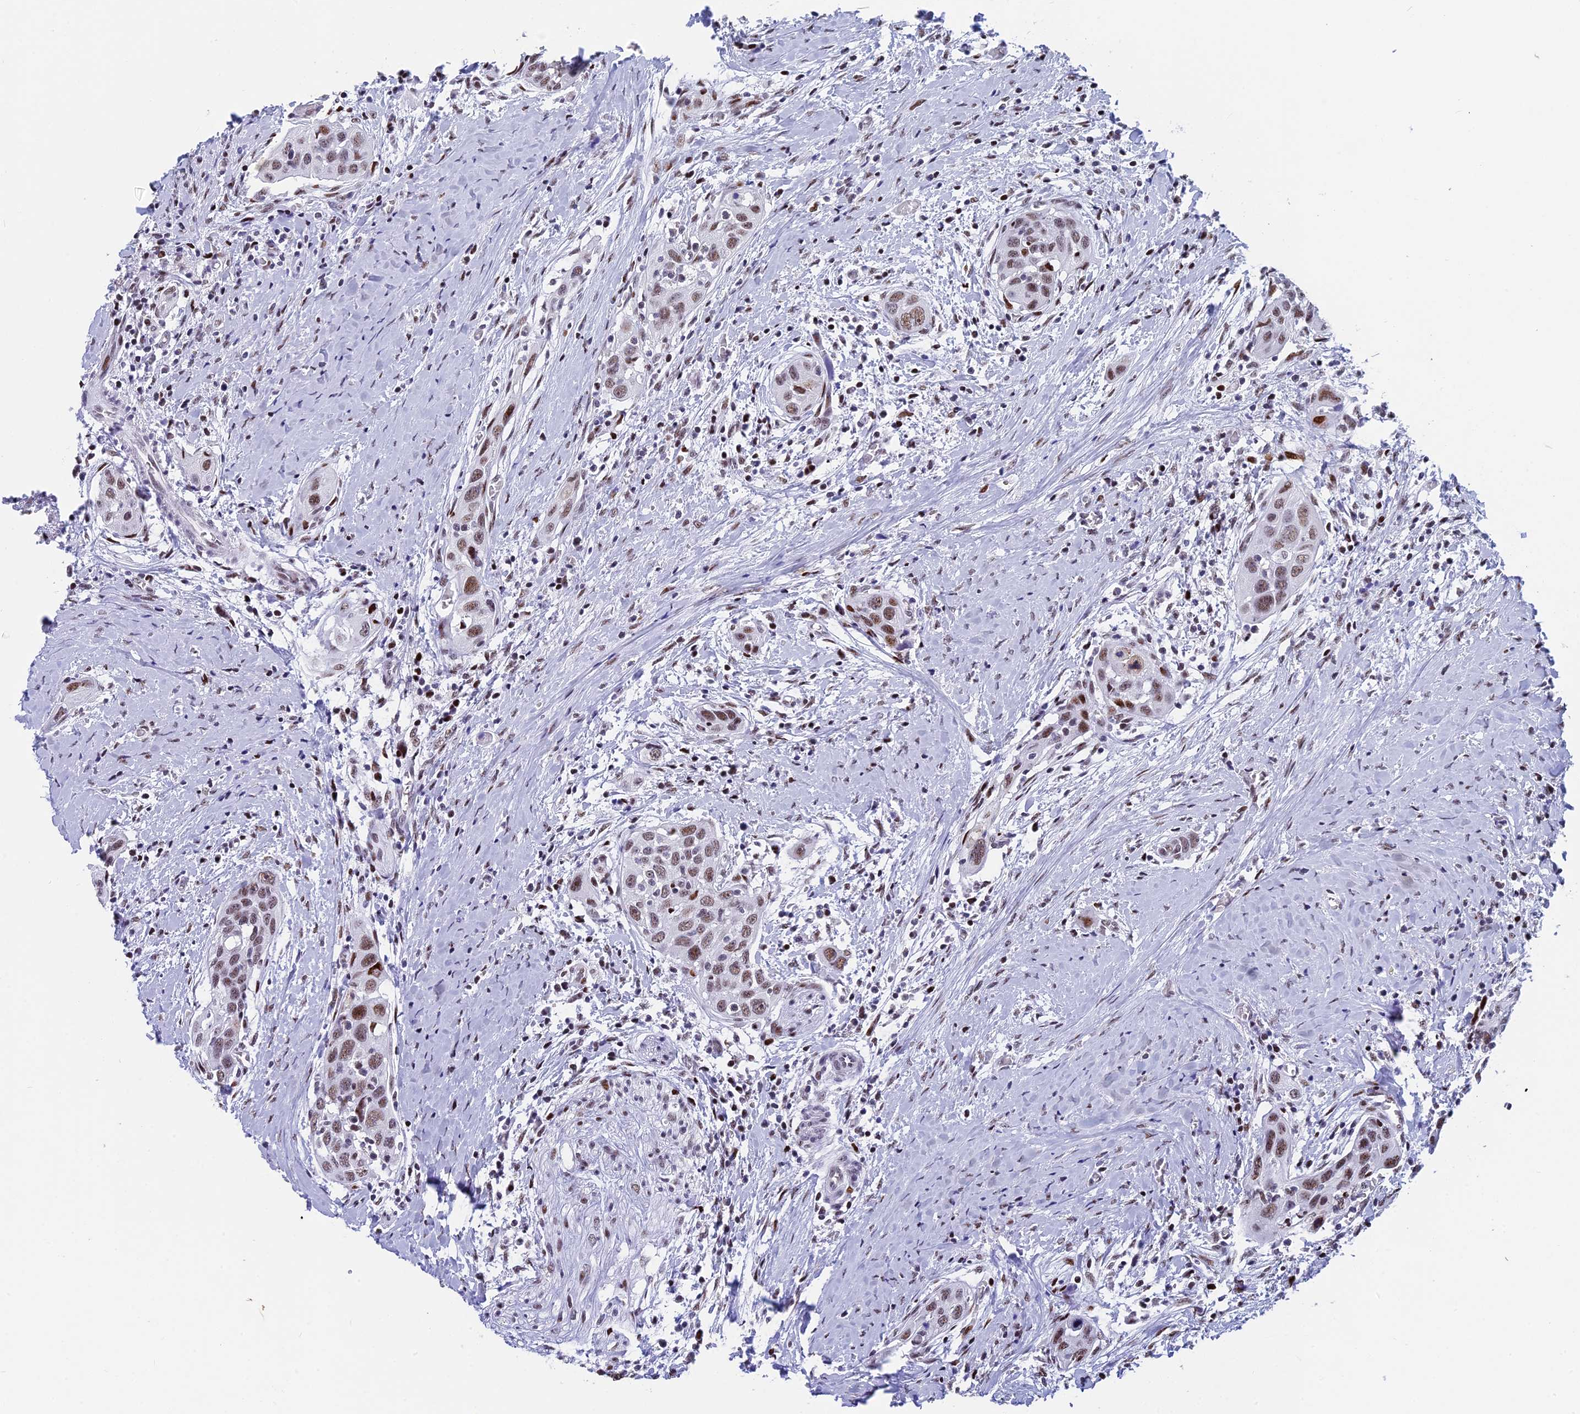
{"staining": {"intensity": "weak", "quantity": ">75%", "location": "nuclear"}, "tissue": "head and neck cancer", "cell_type": "Tumor cells", "image_type": "cancer", "snomed": [{"axis": "morphology", "description": "Squamous cell carcinoma, NOS"}, {"axis": "topography", "description": "Oral tissue"}, {"axis": "topography", "description": "Head-Neck"}], "caption": "Approximately >75% of tumor cells in human head and neck cancer demonstrate weak nuclear protein expression as visualized by brown immunohistochemical staining.", "gene": "NSA2", "patient": {"sex": "female", "age": 50}}